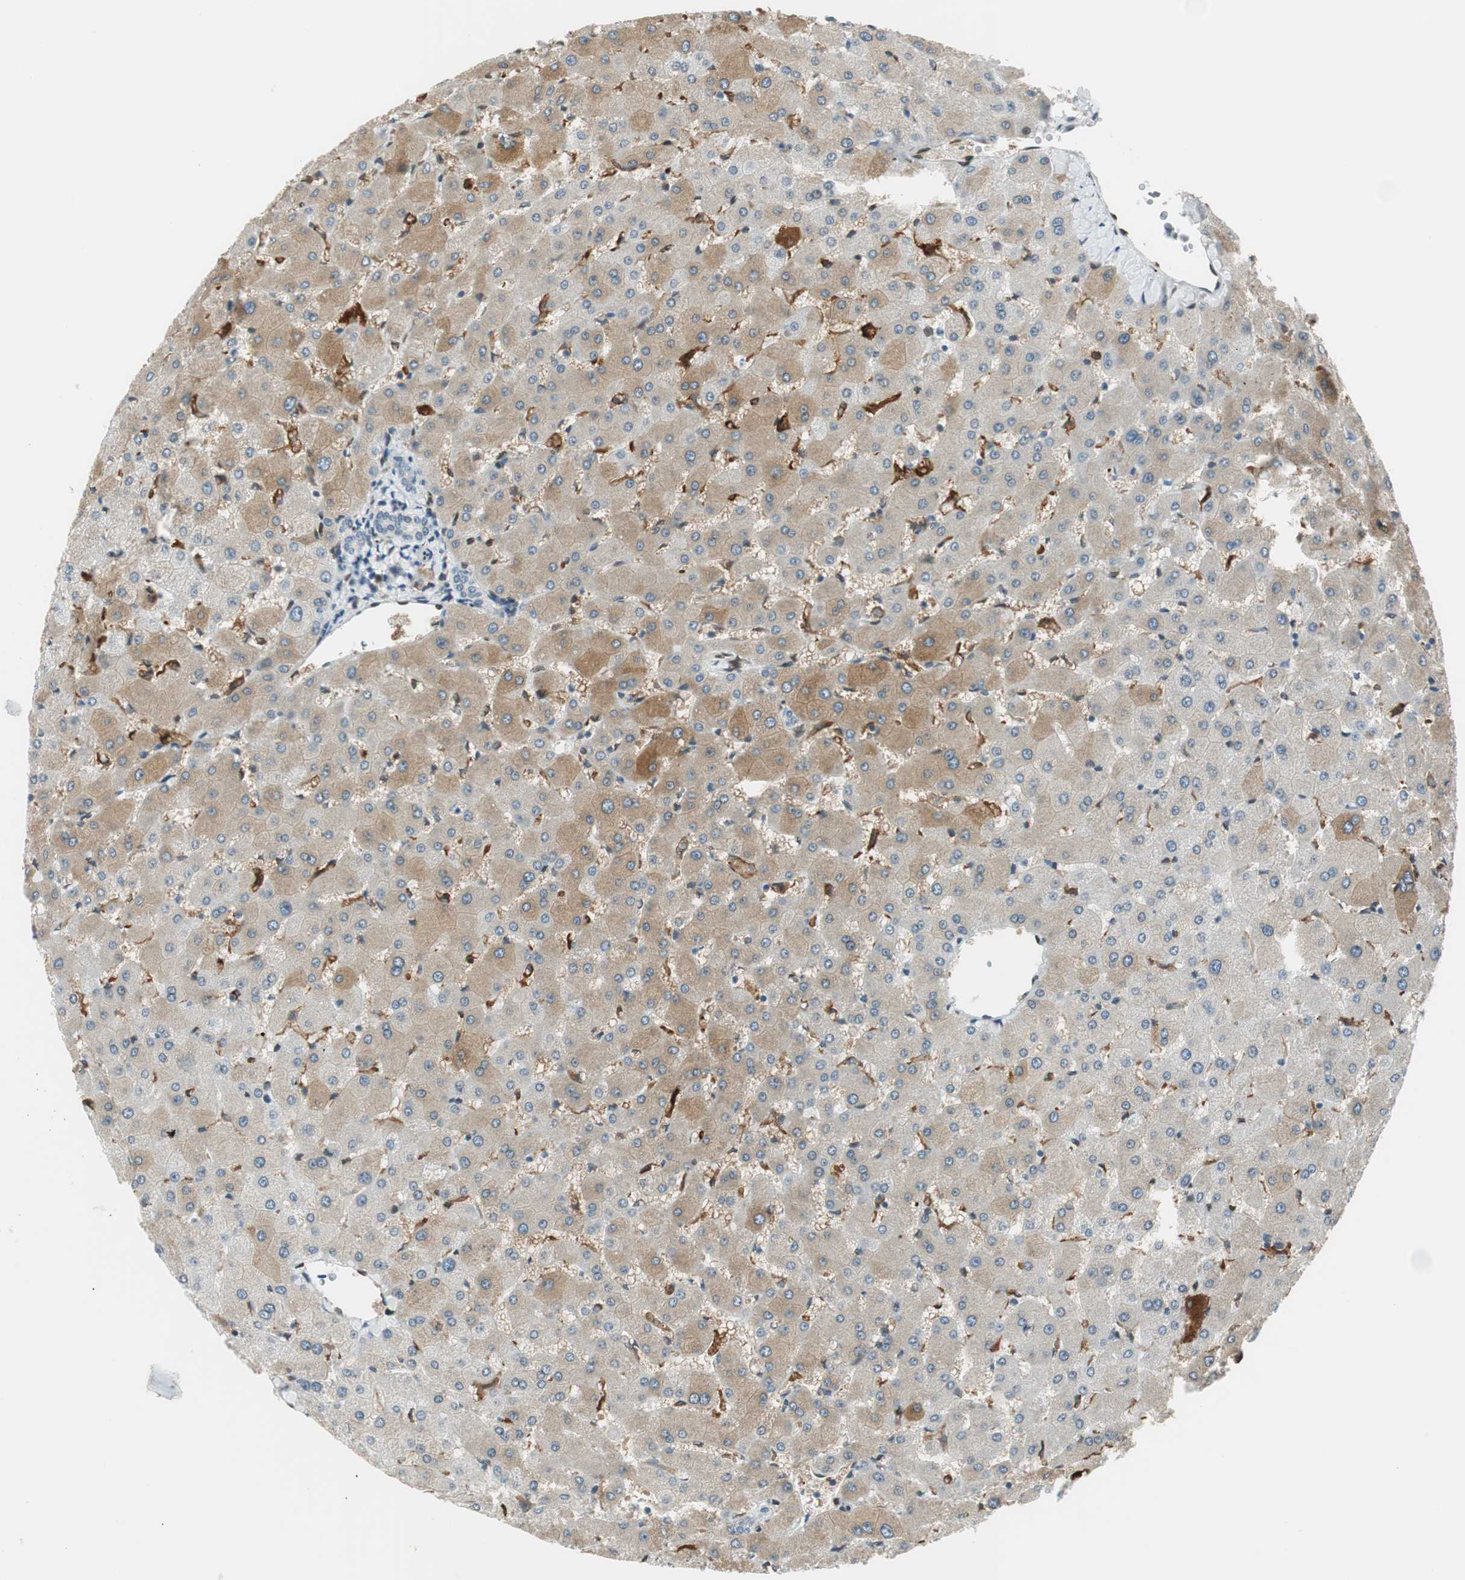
{"staining": {"intensity": "weak", "quantity": ">75%", "location": "cytoplasmic/membranous"}, "tissue": "liver", "cell_type": "Cholangiocytes", "image_type": "normal", "snomed": [{"axis": "morphology", "description": "Normal tissue, NOS"}, {"axis": "topography", "description": "Liver"}], "caption": "Immunohistochemical staining of unremarkable liver demonstrates low levels of weak cytoplasmic/membranous positivity in about >75% of cholangiocytes.", "gene": "TMEM260", "patient": {"sex": "female", "age": 63}}